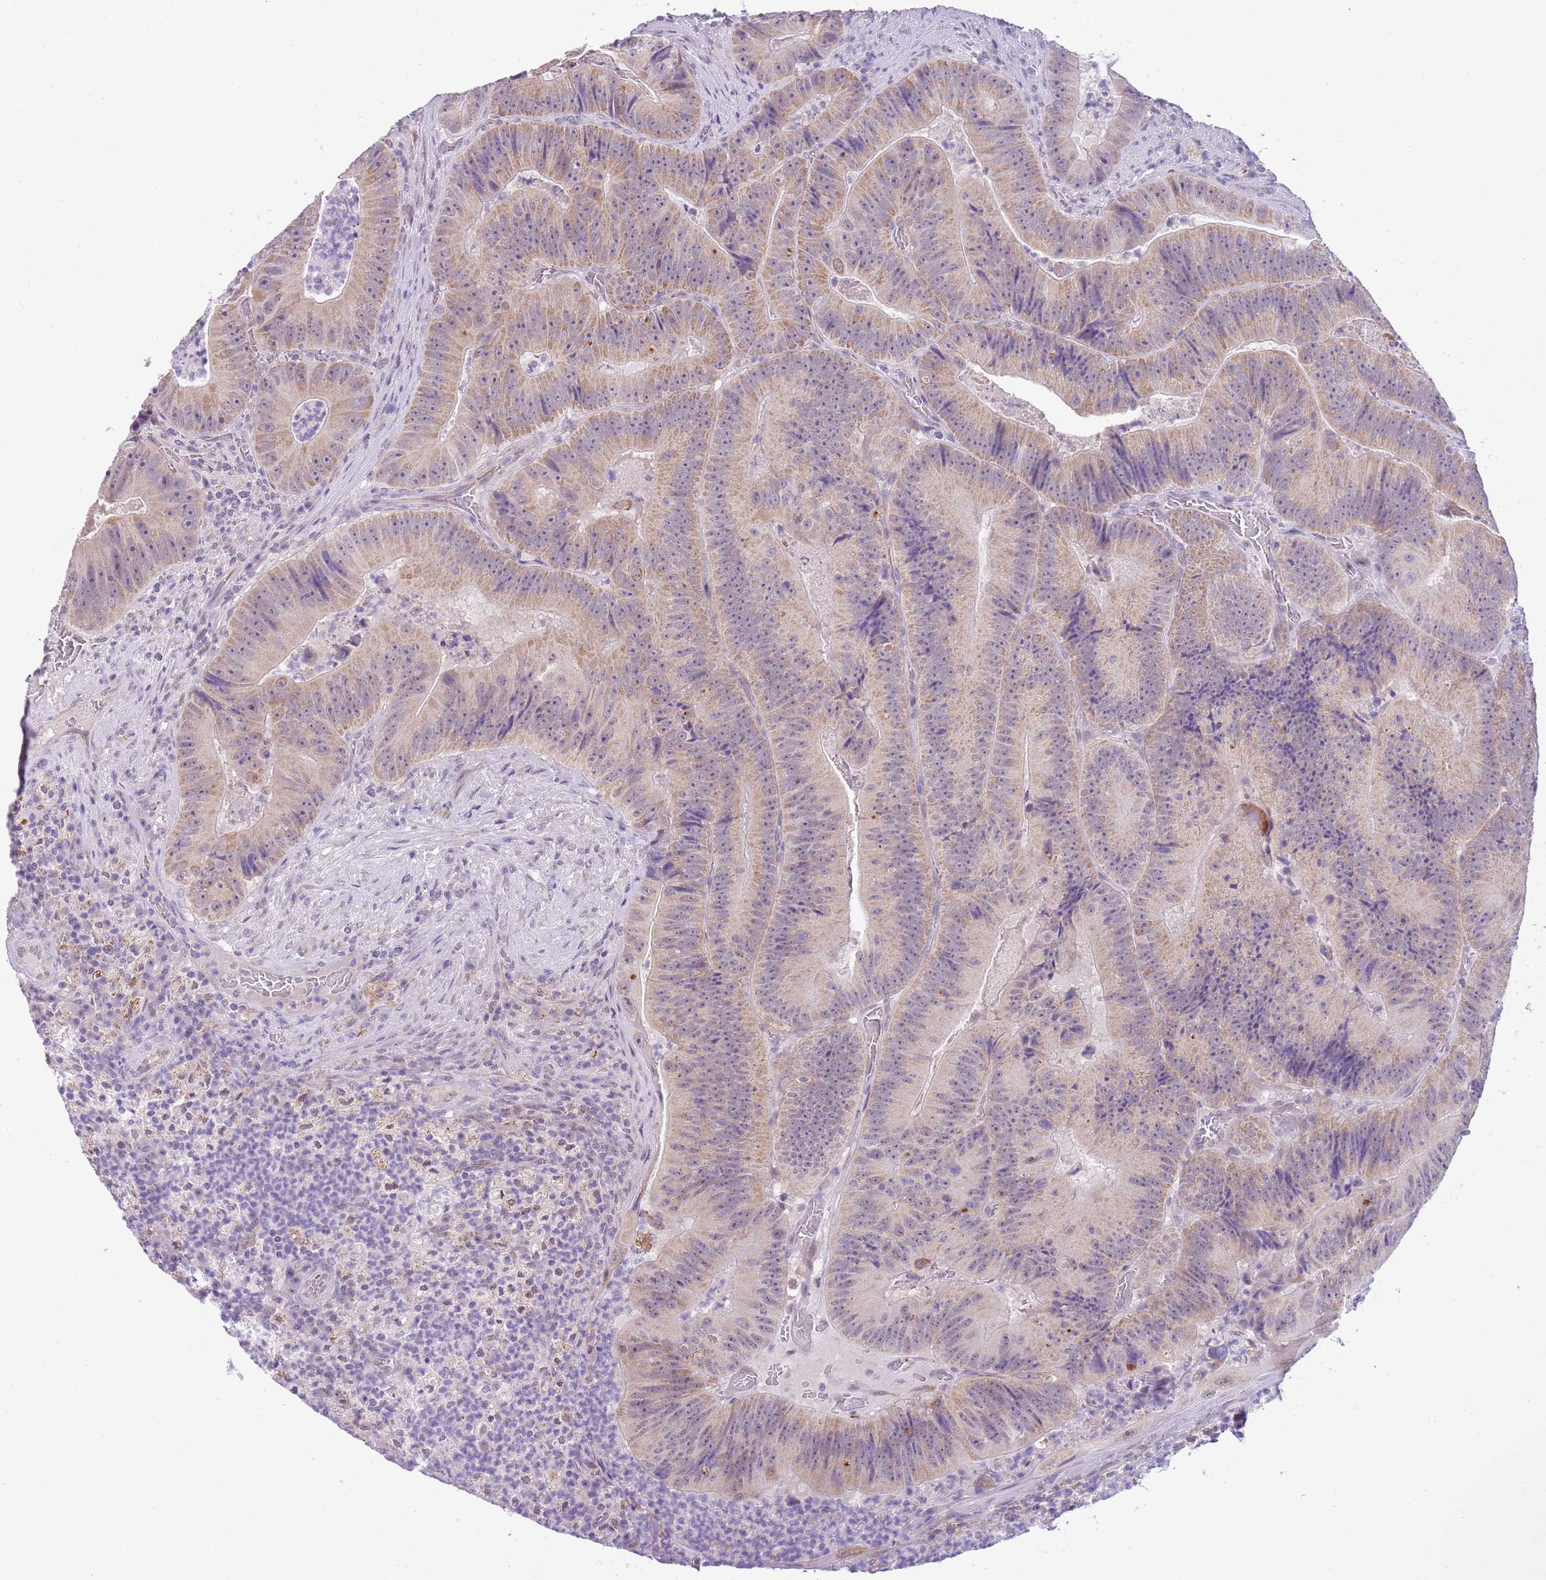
{"staining": {"intensity": "weak", "quantity": "25%-75%", "location": "cytoplasmic/membranous,nuclear"}, "tissue": "colorectal cancer", "cell_type": "Tumor cells", "image_type": "cancer", "snomed": [{"axis": "morphology", "description": "Adenocarcinoma, NOS"}, {"axis": "topography", "description": "Colon"}], "caption": "IHC staining of colorectal cancer (adenocarcinoma), which demonstrates low levels of weak cytoplasmic/membranous and nuclear staining in about 25%-75% of tumor cells indicating weak cytoplasmic/membranous and nuclear protein staining. The staining was performed using DAB (brown) for protein detection and nuclei were counterstained in hematoxylin (blue).", "gene": "FAM120C", "patient": {"sex": "female", "age": 86}}